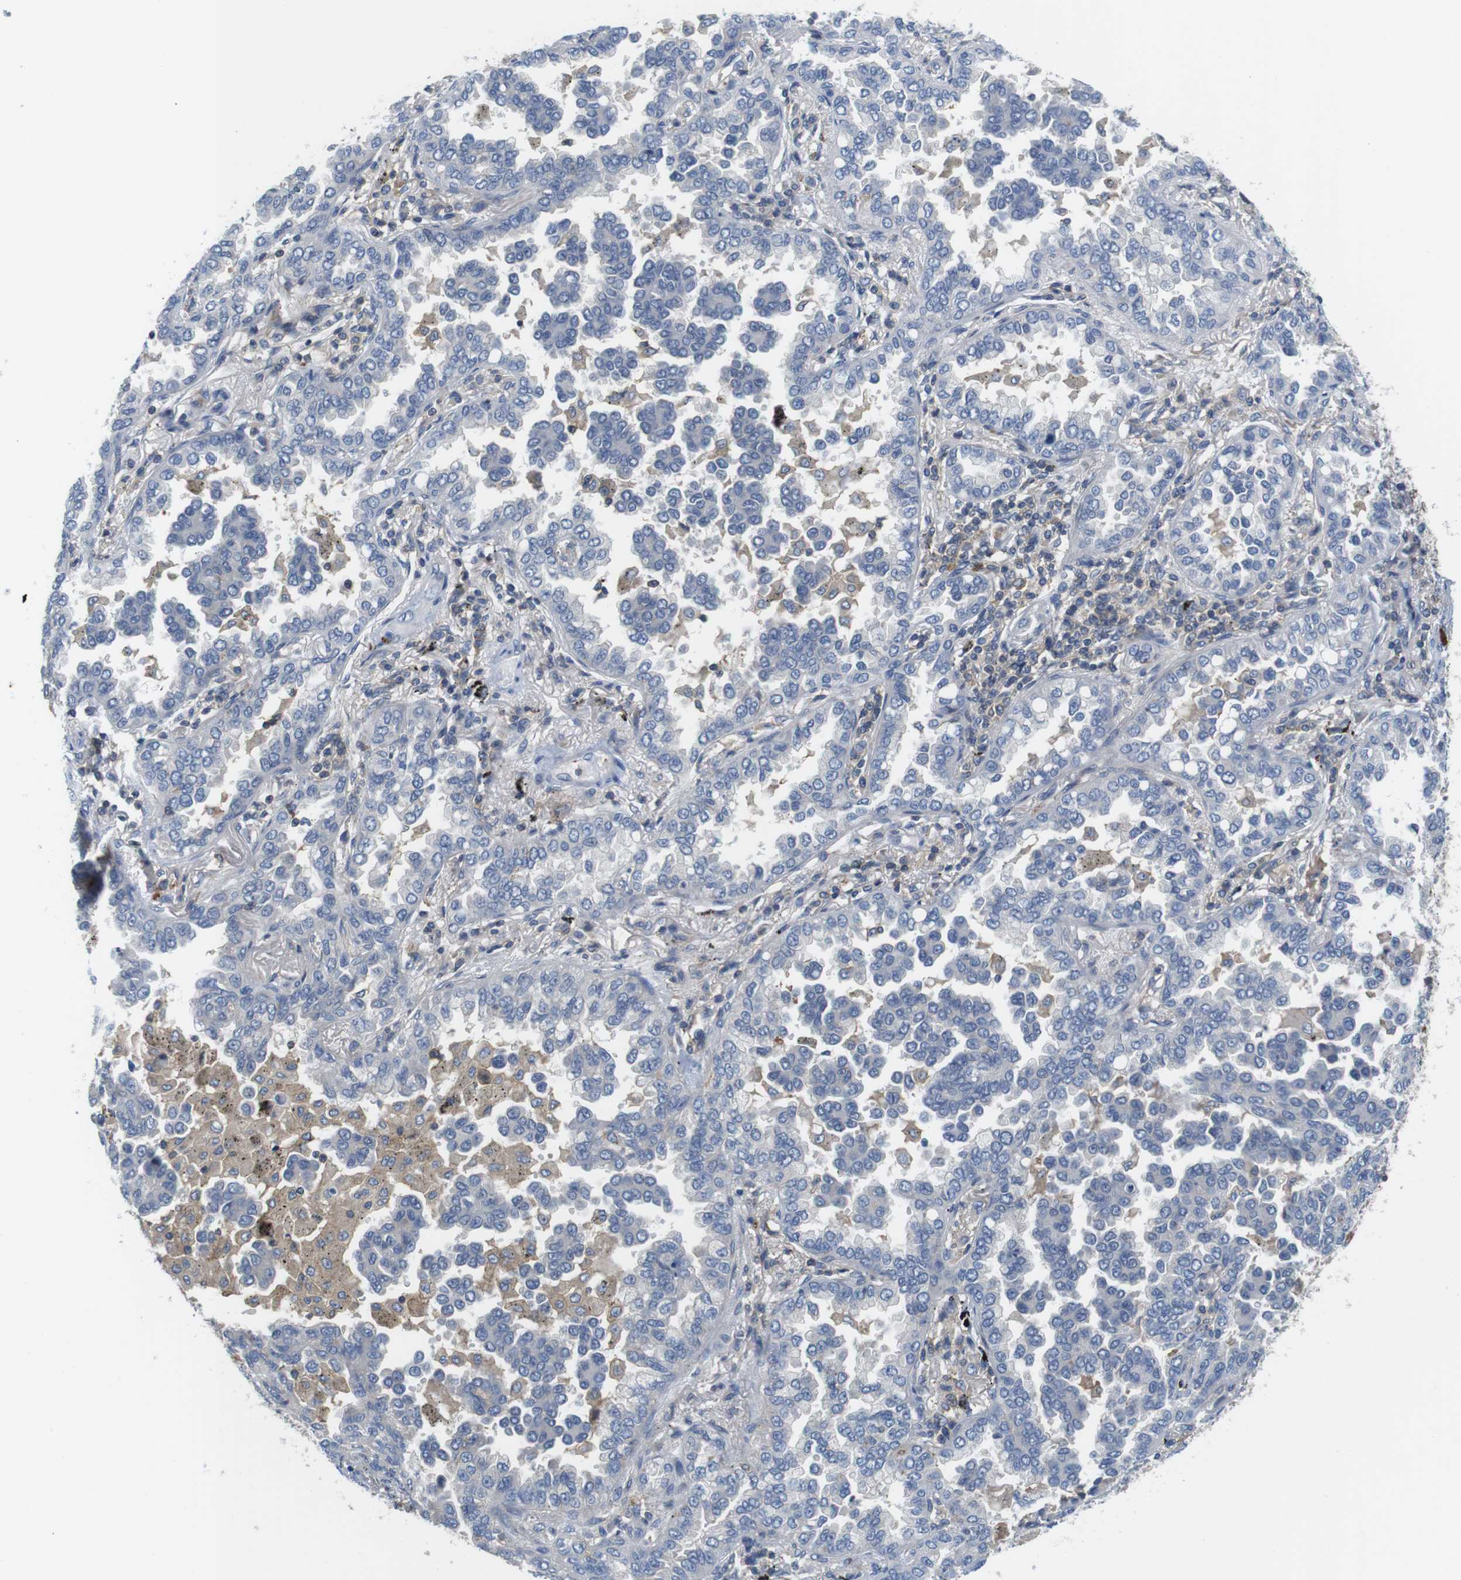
{"staining": {"intensity": "negative", "quantity": "none", "location": "none"}, "tissue": "lung cancer", "cell_type": "Tumor cells", "image_type": "cancer", "snomed": [{"axis": "morphology", "description": "Normal tissue, NOS"}, {"axis": "morphology", "description": "Adenocarcinoma, NOS"}, {"axis": "topography", "description": "Lung"}], "caption": "Immunohistochemical staining of lung adenocarcinoma exhibits no significant staining in tumor cells.", "gene": "HERPUD2", "patient": {"sex": "male", "age": 59}}